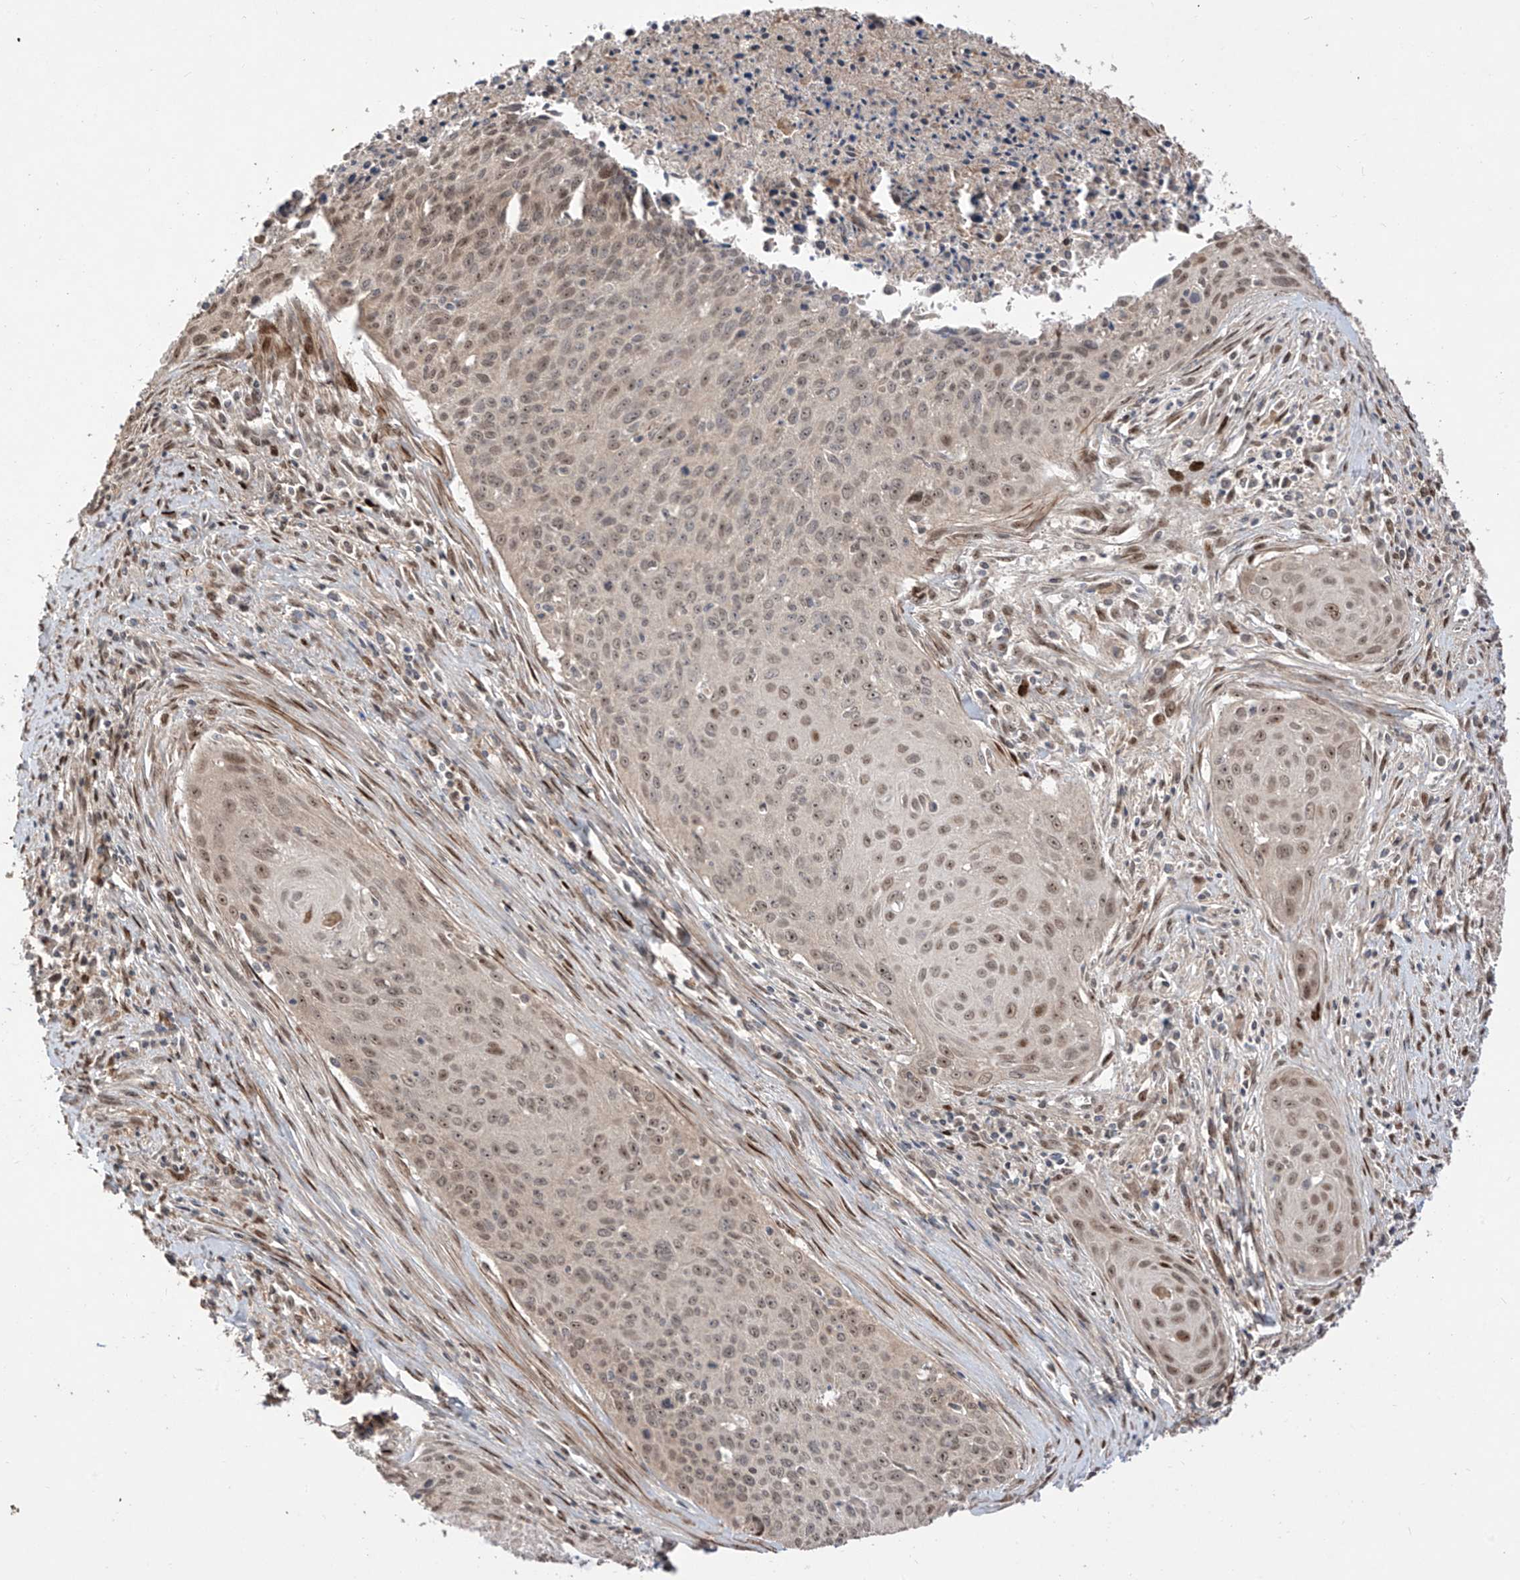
{"staining": {"intensity": "weak", "quantity": ">75%", "location": "nuclear"}, "tissue": "cervical cancer", "cell_type": "Tumor cells", "image_type": "cancer", "snomed": [{"axis": "morphology", "description": "Squamous cell carcinoma, NOS"}, {"axis": "topography", "description": "Cervix"}], "caption": "Protein staining demonstrates weak nuclear positivity in about >75% of tumor cells in squamous cell carcinoma (cervical).", "gene": "LATS1", "patient": {"sex": "female", "age": 55}}